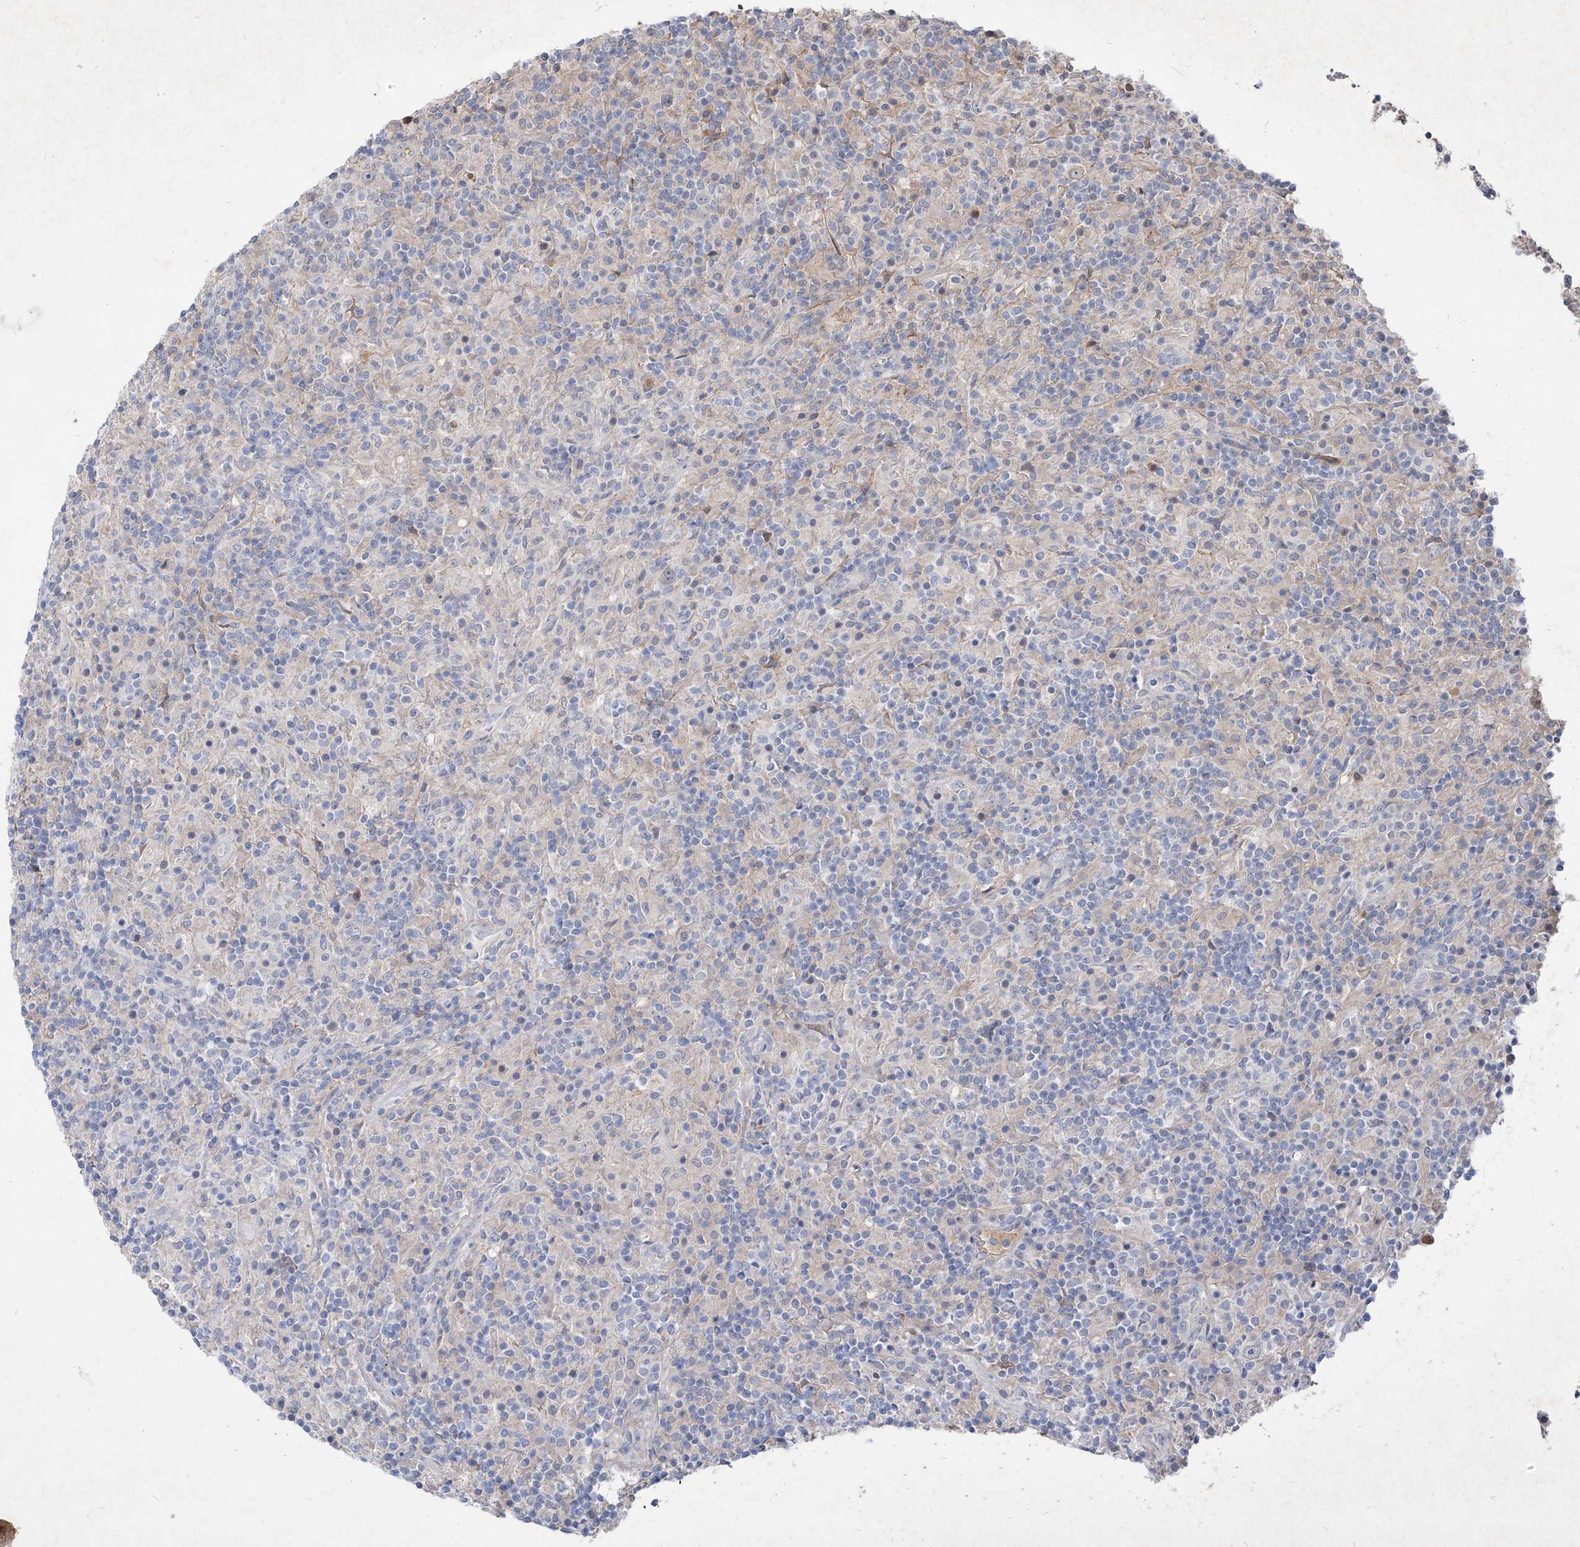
{"staining": {"intensity": "negative", "quantity": "none", "location": "none"}, "tissue": "lymphoma", "cell_type": "Tumor cells", "image_type": "cancer", "snomed": [{"axis": "morphology", "description": "Hodgkin's disease, NOS"}, {"axis": "topography", "description": "Lymph node"}], "caption": "Immunohistochemistry micrograph of neoplastic tissue: lymphoma stained with DAB (3,3'-diaminobenzidine) reveals no significant protein positivity in tumor cells.", "gene": "C4A", "patient": {"sex": "male", "age": 70}}